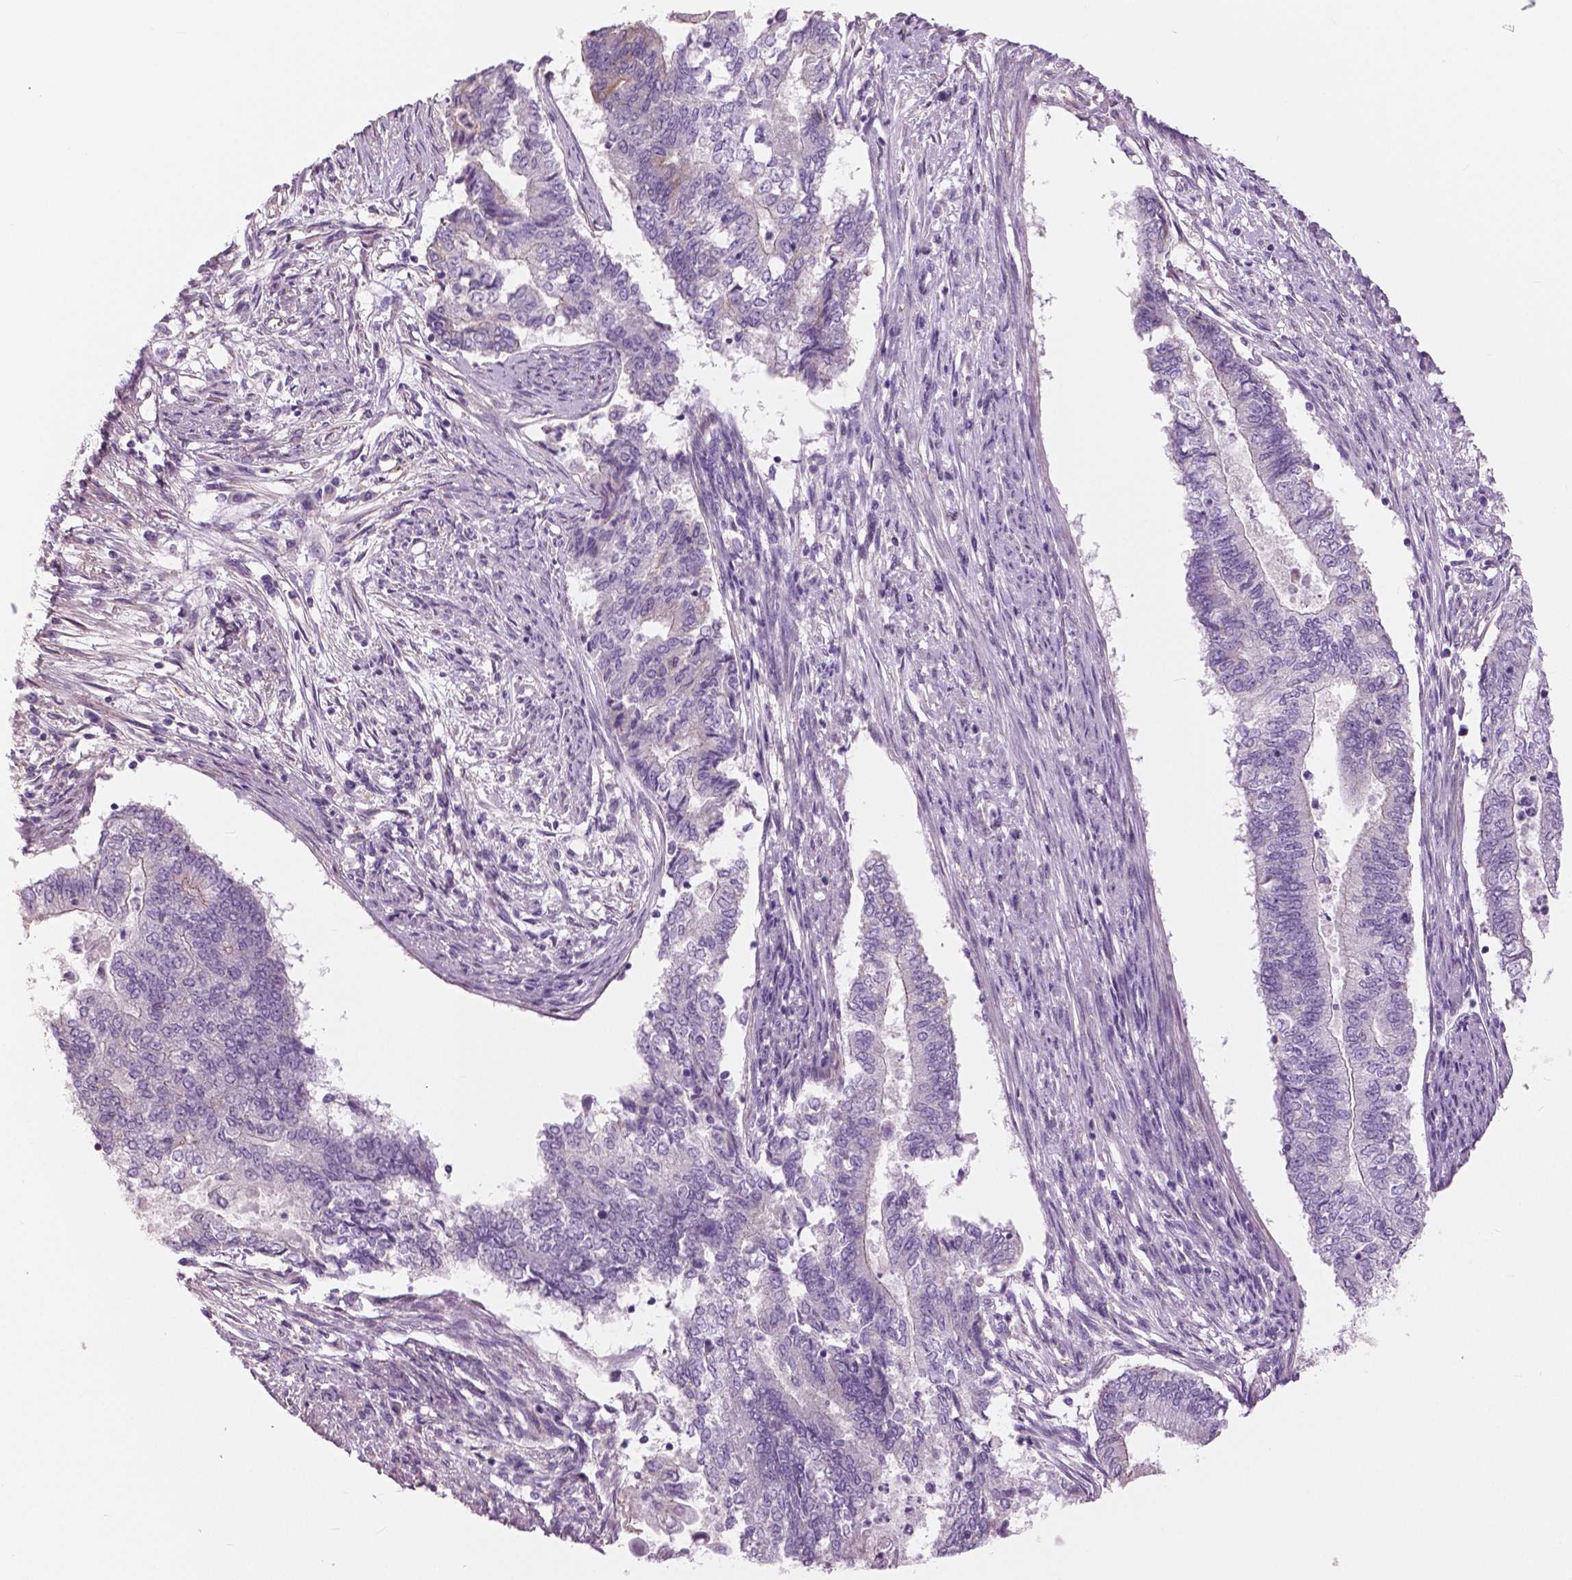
{"staining": {"intensity": "negative", "quantity": "none", "location": "none"}, "tissue": "endometrial cancer", "cell_type": "Tumor cells", "image_type": "cancer", "snomed": [{"axis": "morphology", "description": "Adenocarcinoma, NOS"}, {"axis": "topography", "description": "Endometrium"}], "caption": "The IHC micrograph has no significant staining in tumor cells of endometrial cancer (adenocarcinoma) tissue.", "gene": "SERPINI1", "patient": {"sex": "female", "age": 65}}